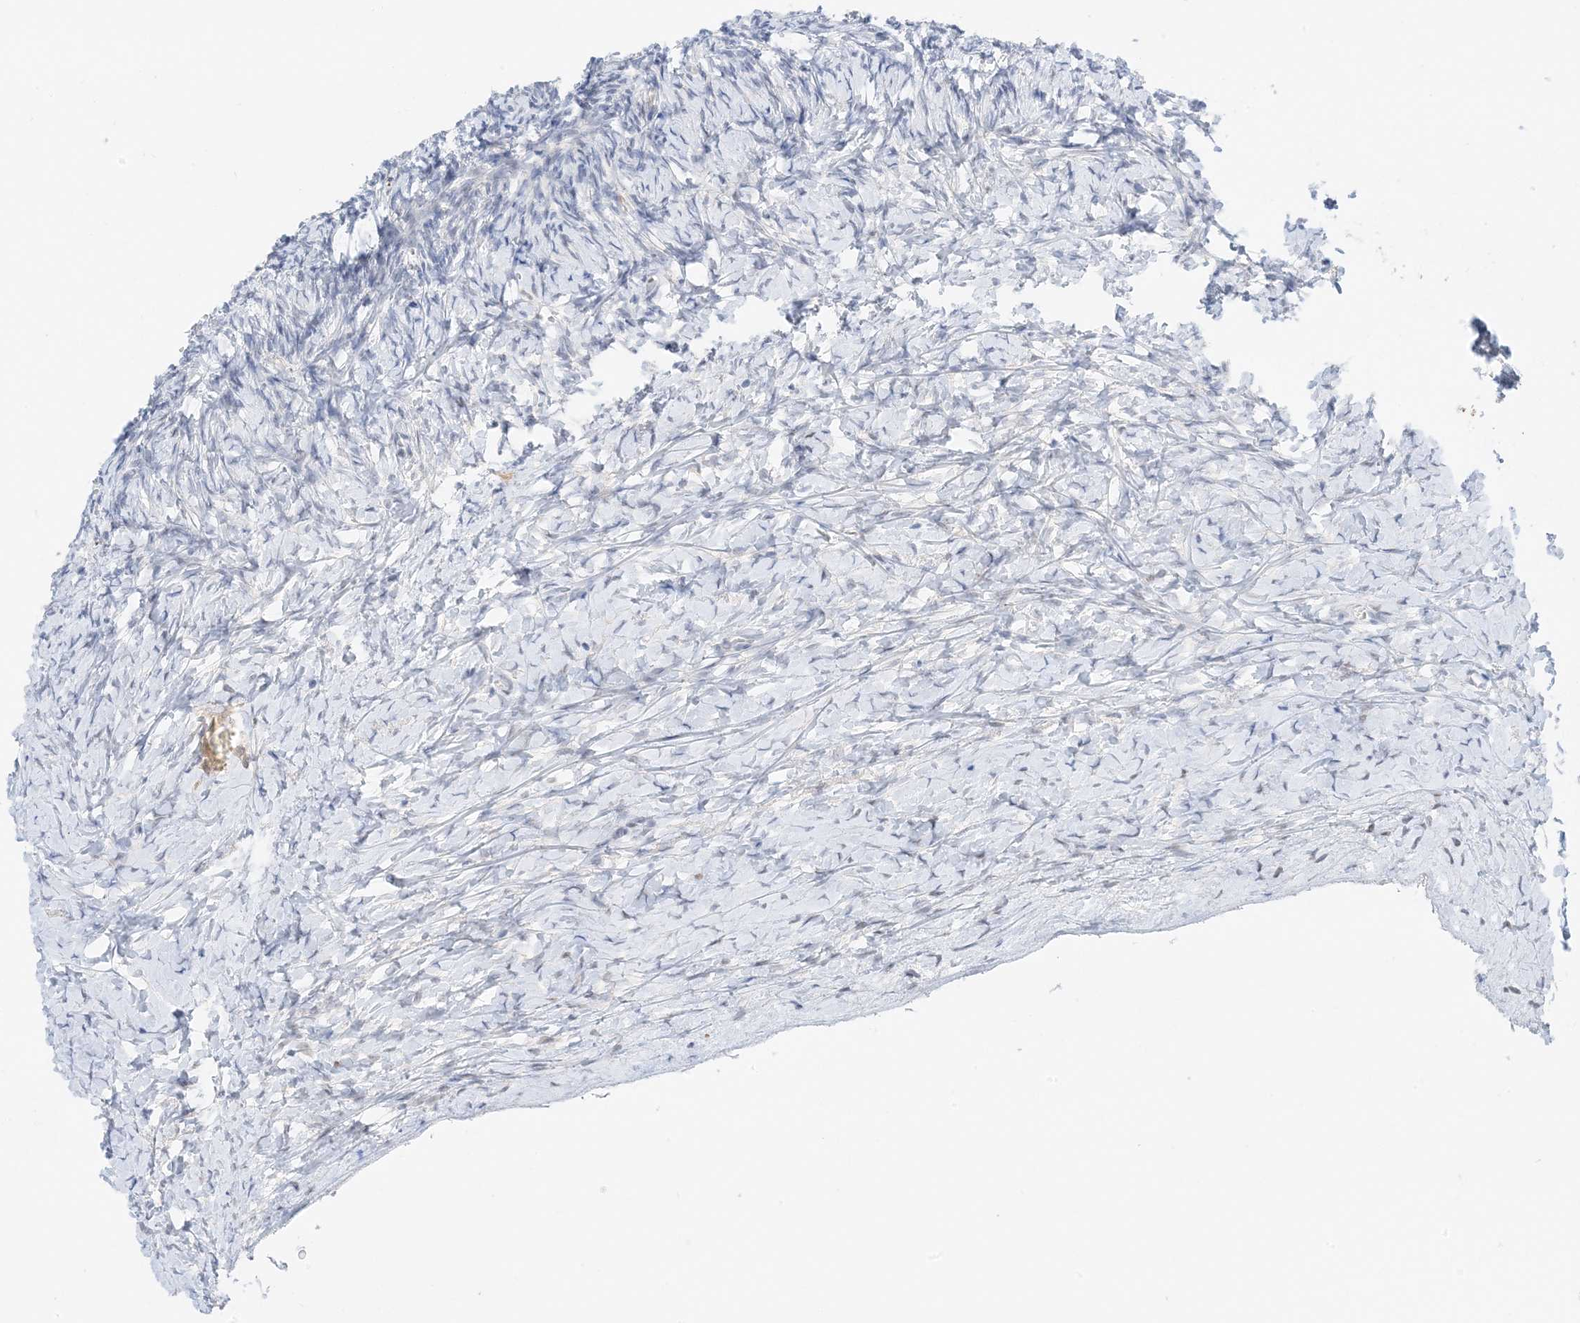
{"staining": {"intensity": "weak", "quantity": ">75%", "location": "cytoplasmic/membranous"}, "tissue": "ovary", "cell_type": "Follicle cells", "image_type": "normal", "snomed": [{"axis": "morphology", "description": "Normal tissue, NOS"}, {"axis": "morphology", "description": "Developmental malformation"}, {"axis": "topography", "description": "Ovary"}], "caption": "A brown stain shows weak cytoplasmic/membranous staining of a protein in follicle cells of unremarkable ovary.", "gene": "KIFBP", "patient": {"sex": "female", "age": 39}}